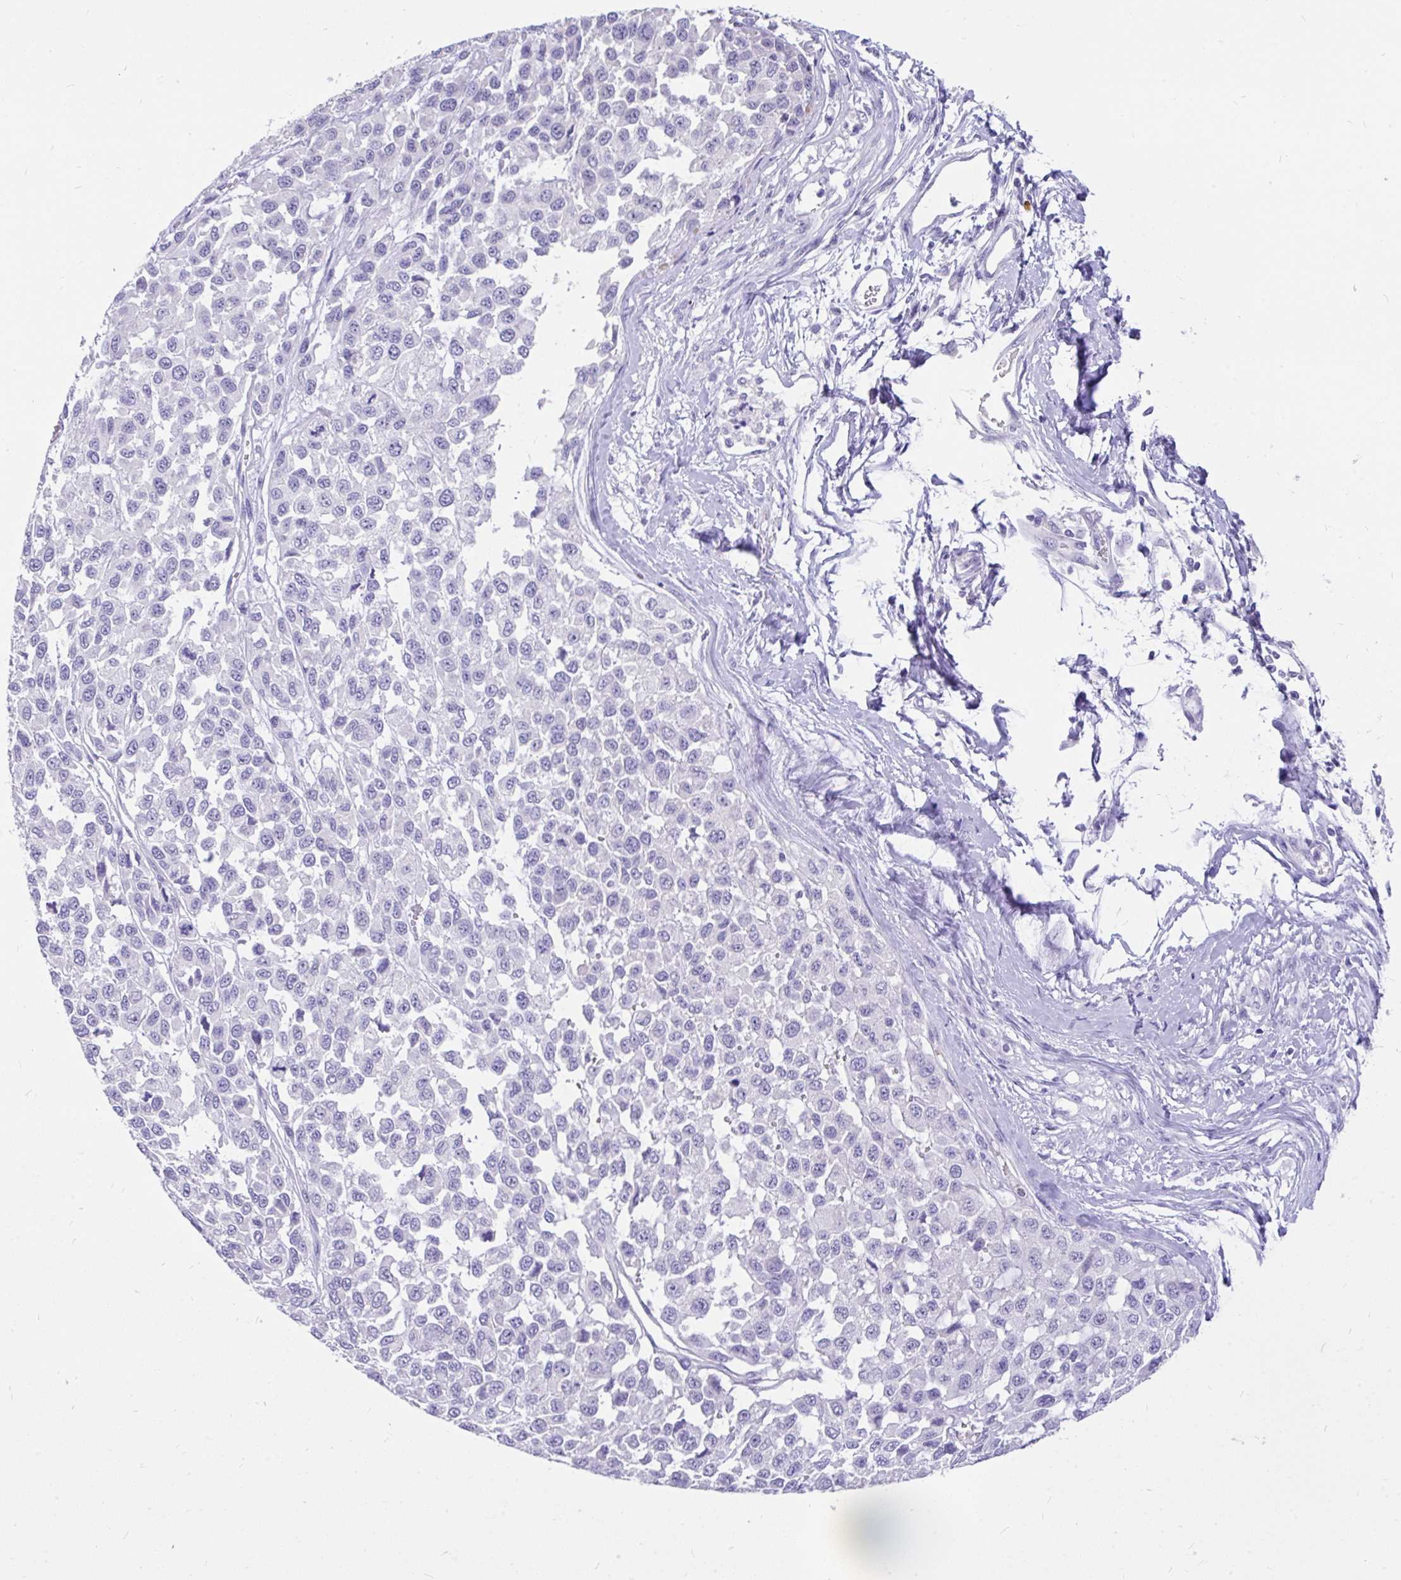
{"staining": {"intensity": "negative", "quantity": "none", "location": "none"}, "tissue": "melanoma", "cell_type": "Tumor cells", "image_type": "cancer", "snomed": [{"axis": "morphology", "description": "Malignant melanoma, NOS"}, {"axis": "topography", "description": "Skin"}], "caption": "High magnification brightfield microscopy of malignant melanoma stained with DAB (3,3'-diaminobenzidine) (brown) and counterstained with hematoxylin (blue): tumor cells show no significant positivity.", "gene": "INTS5", "patient": {"sex": "male", "age": 62}}